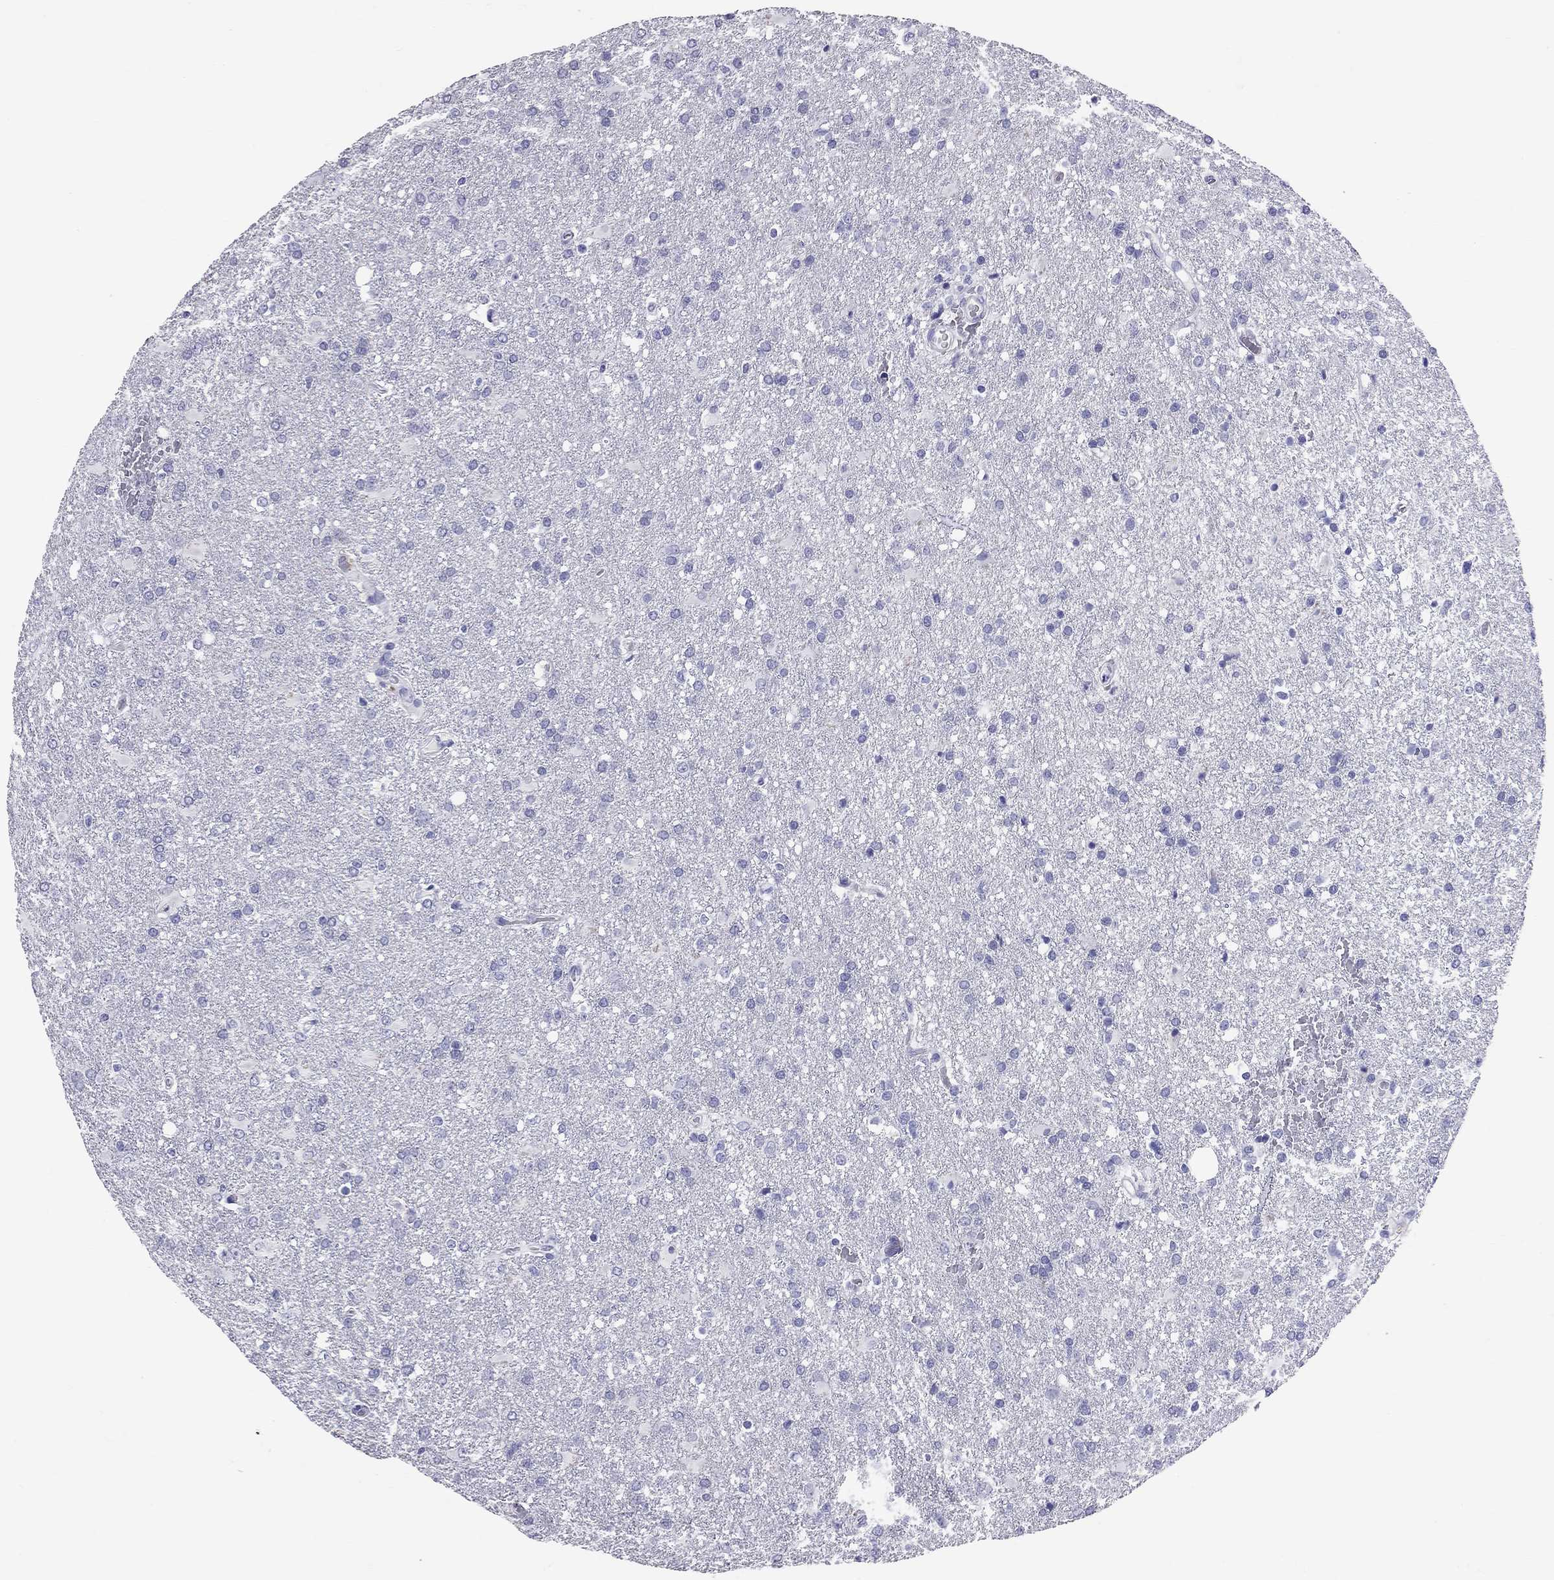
{"staining": {"intensity": "negative", "quantity": "none", "location": "none"}, "tissue": "glioma", "cell_type": "Tumor cells", "image_type": "cancer", "snomed": [{"axis": "morphology", "description": "Glioma, malignant, High grade"}, {"axis": "topography", "description": "Brain"}], "caption": "This is an IHC image of human malignant glioma (high-grade). There is no expression in tumor cells.", "gene": "FSCN3", "patient": {"sex": "male", "age": 68}}